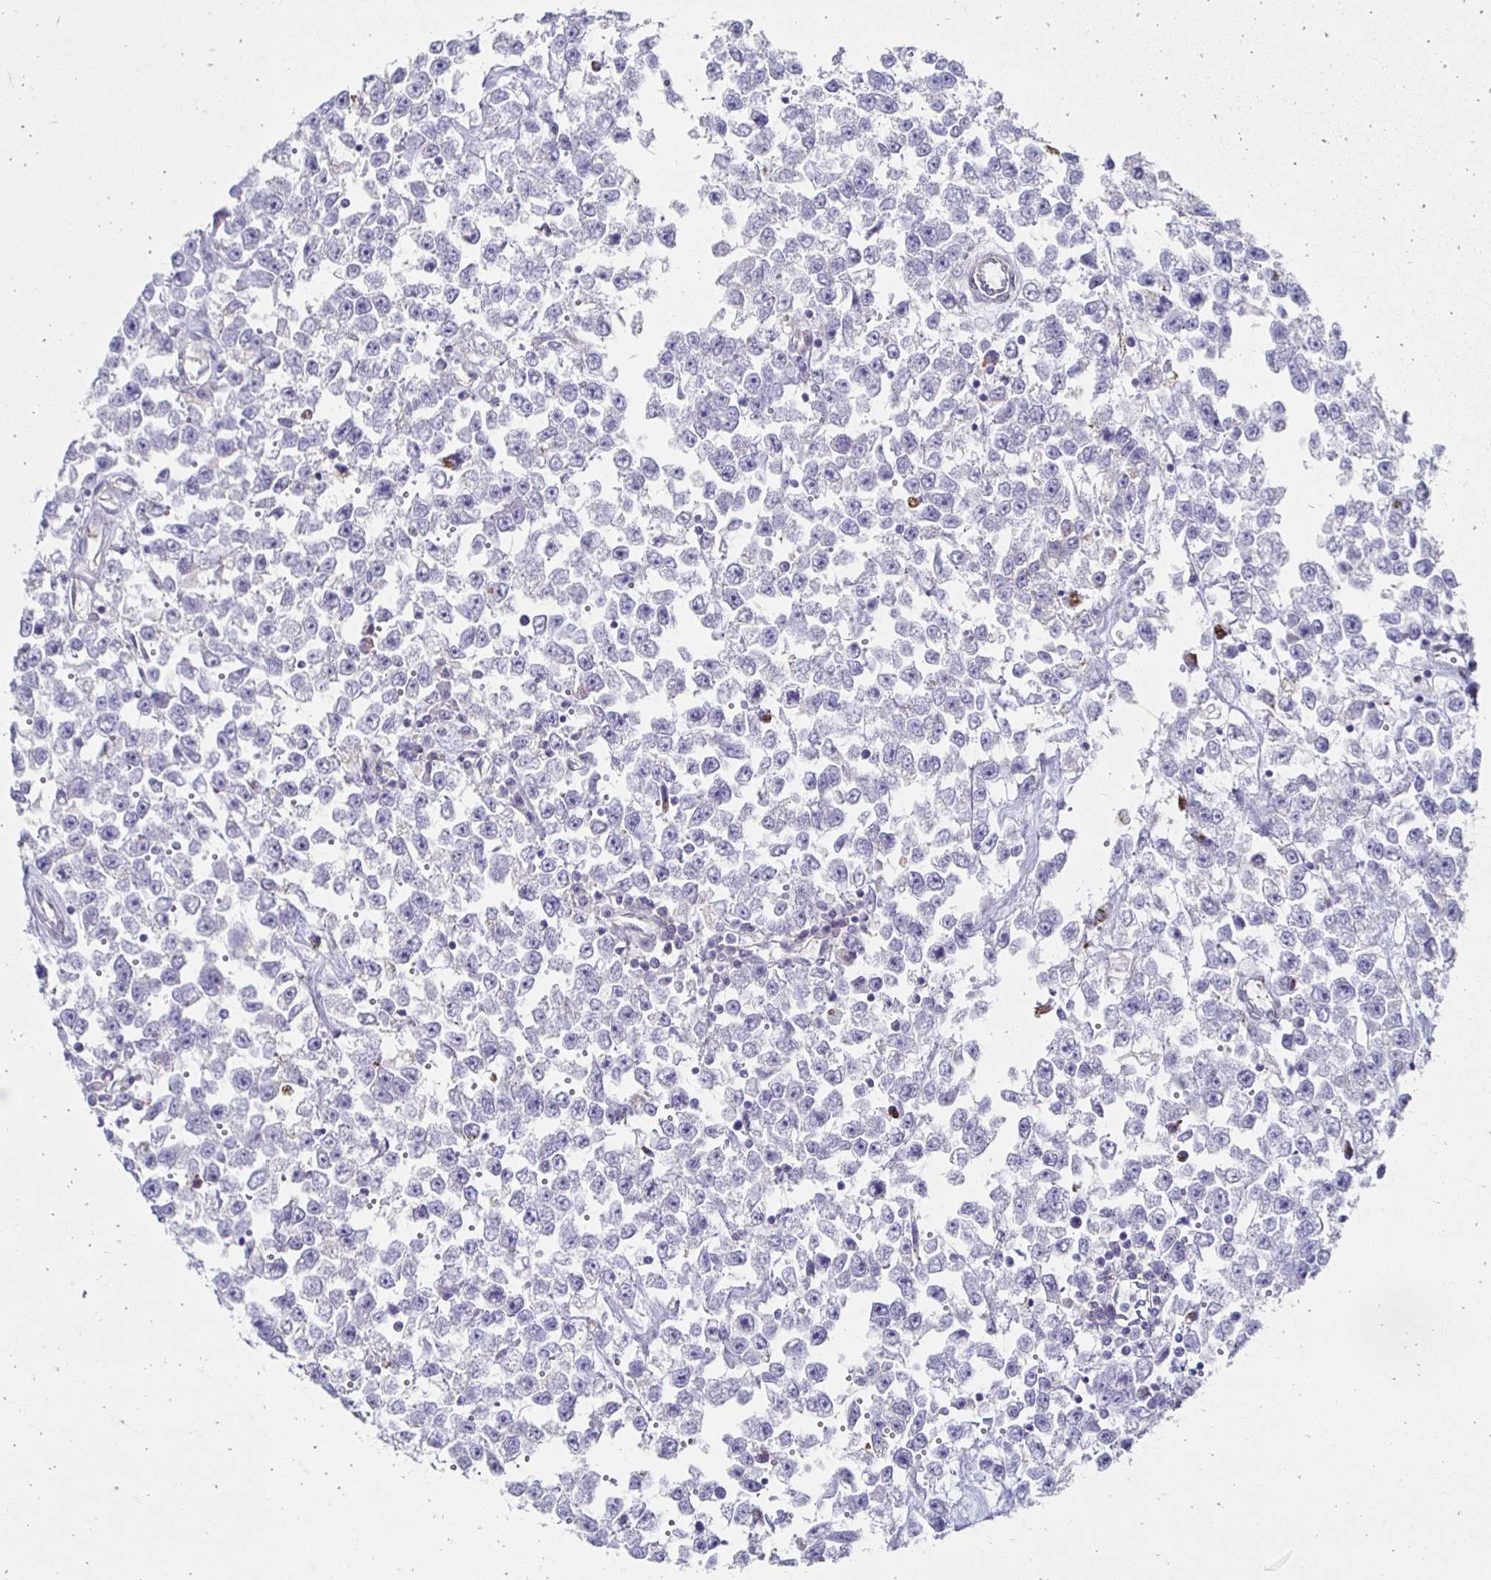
{"staining": {"intensity": "negative", "quantity": "none", "location": "none"}, "tissue": "testis cancer", "cell_type": "Tumor cells", "image_type": "cancer", "snomed": [{"axis": "morphology", "description": "Seminoma, NOS"}, {"axis": "topography", "description": "Testis"}], "caption": "An image of human testis cancer is negative for staining in tumor cells. (DAB (3,3'-diaminobenzidine) immunohistochemistry (IHC), high magnification).", "gene": "NOCT", "patient": {"sex": "male", "age": 34}}